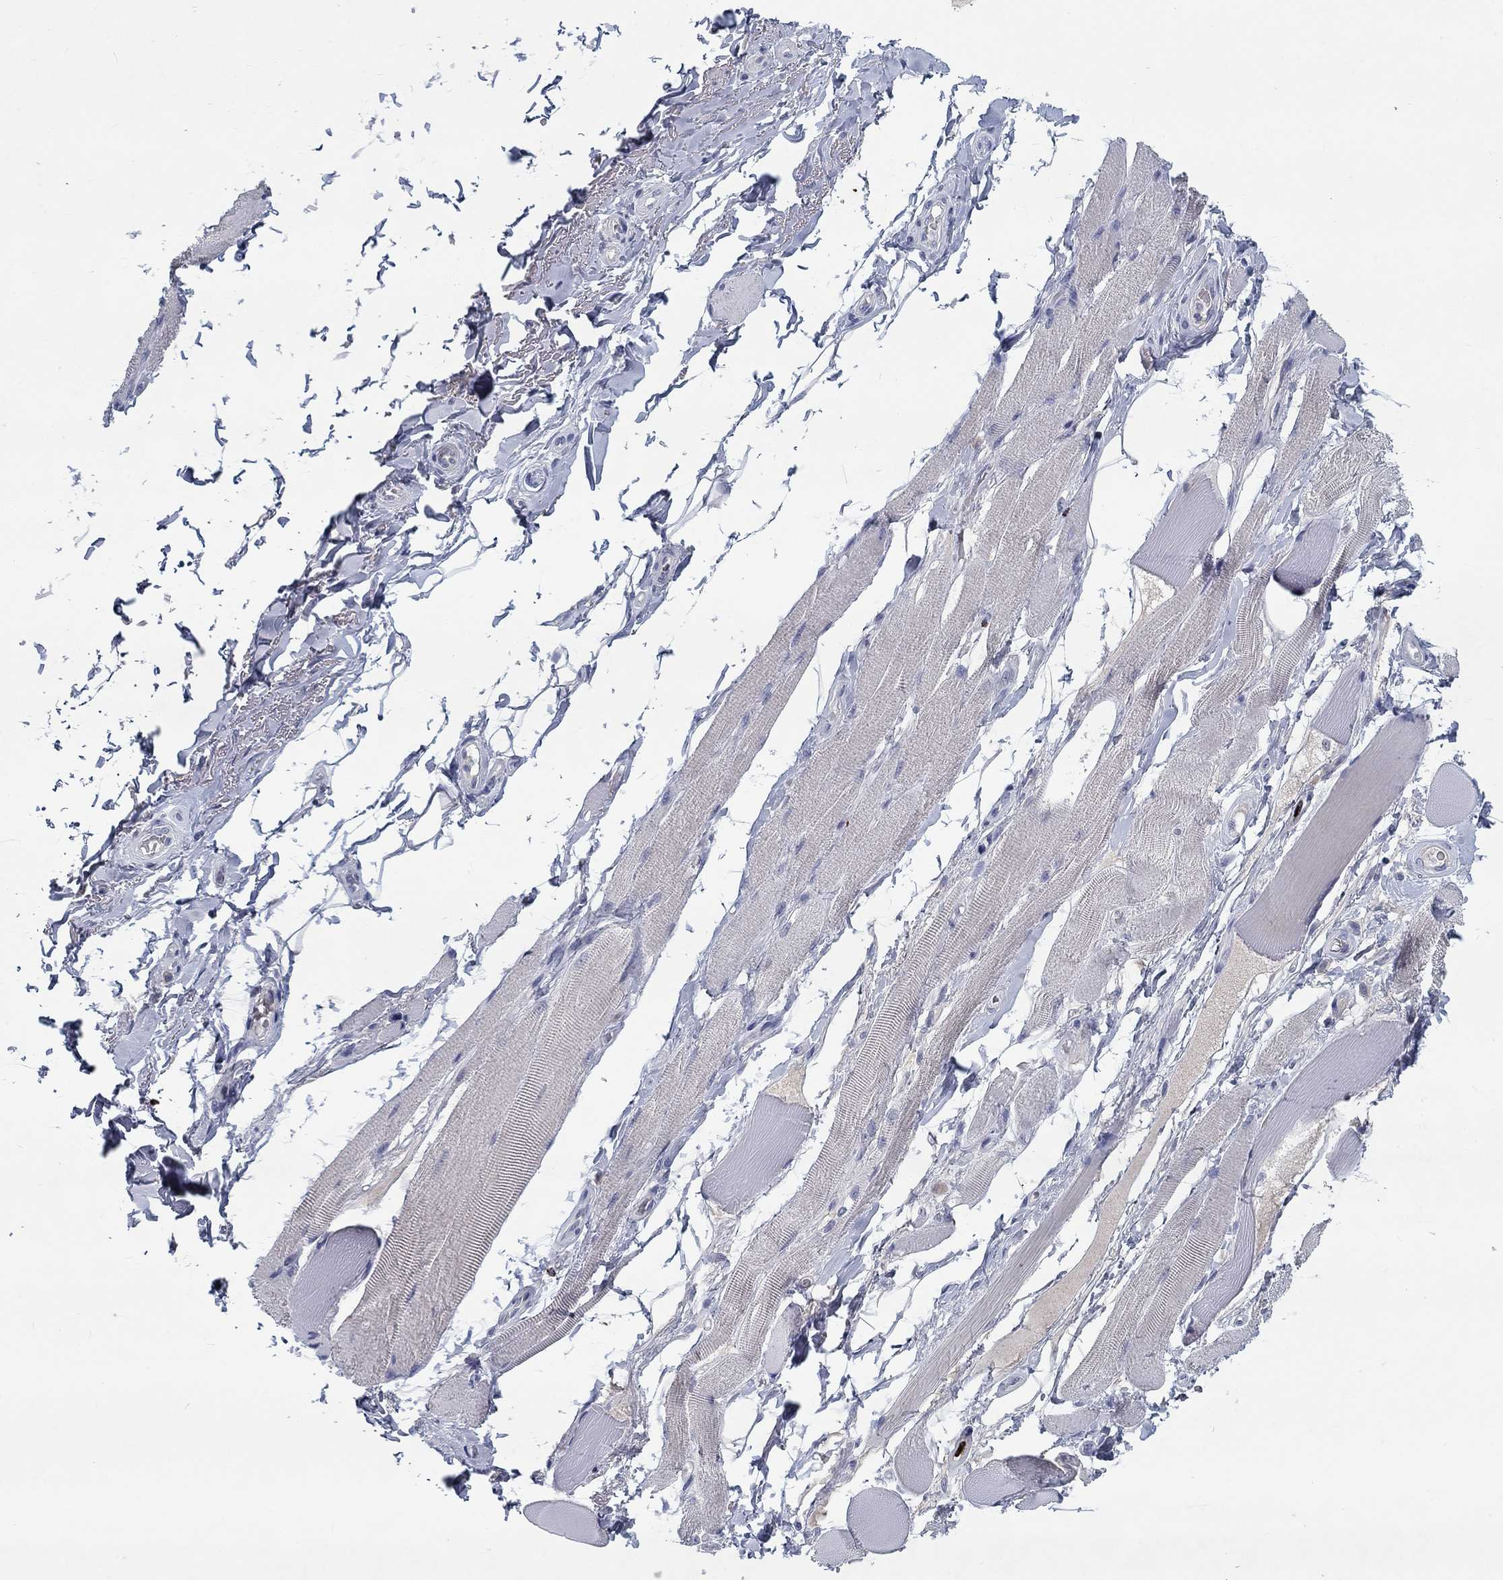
{"staining": {"intensity": "negative", "quantity": "none", "location": "none"}, "tissue": "adipose tissue", "cell_type": "Adipocytes", "image_type": "normal", "snomed": [{"axis": "morphology", "description": "Normal tissue, NOS"}, {"axis": "topography", "description": "Anal"}, {"axis": "topography", "description": "Peripheral nerve tissue"}], "caption": "The micrograph demonstrates no staining of adipocytes in benign adipose tissue.", "gene": "GZMA", "patient": {"sex": "male", "age": 53}}